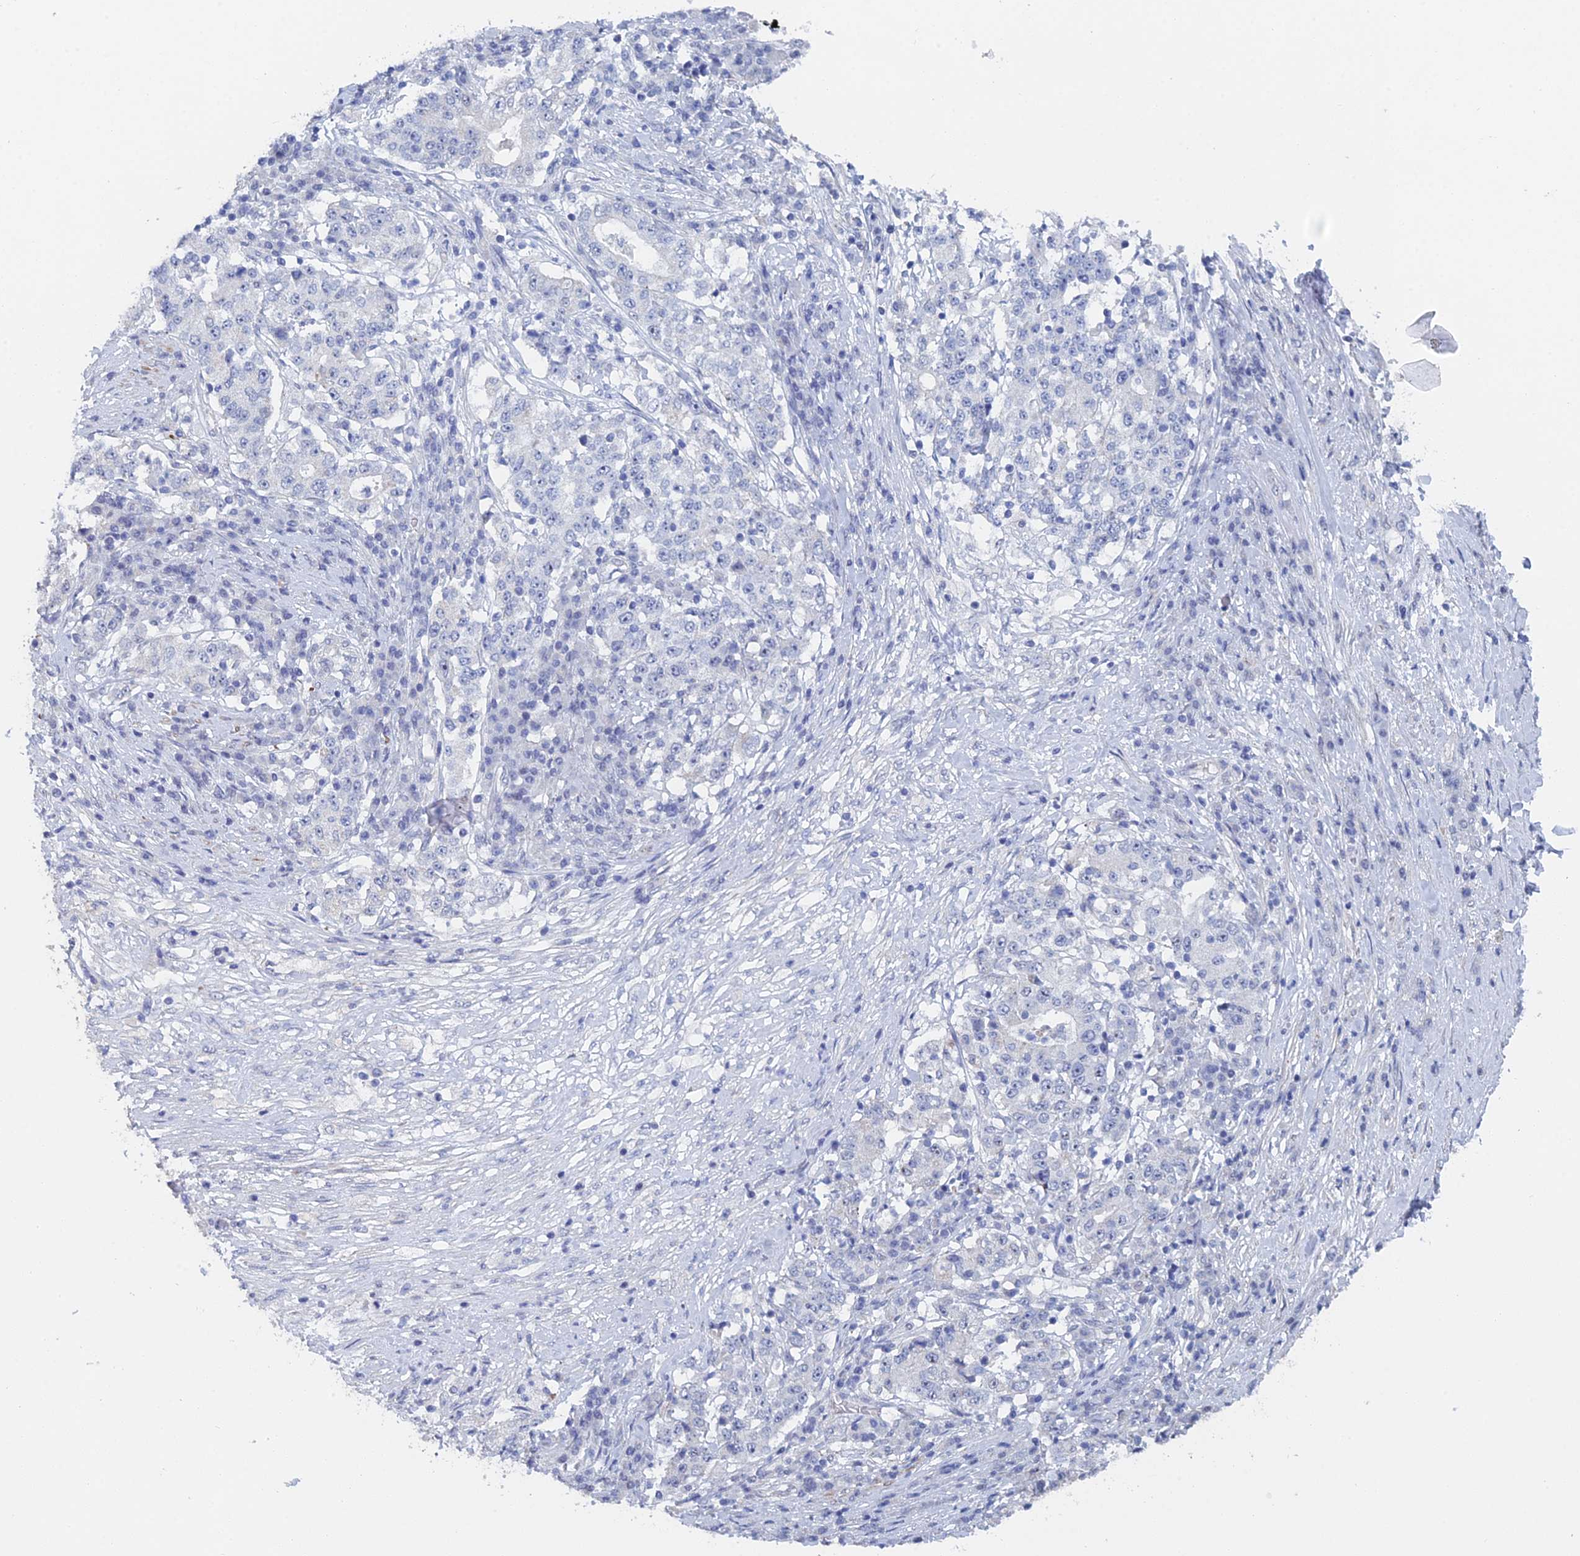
{"staining": {"intensity": "negative", "quantity": "none", "location": "none"}, "tissue": "stomach cancer", "cell_type": "Tumor cells", "image_type": "cancer", "snomed": [{"axis": "morphology", "description": "Adenocarcinoma, NOS"}, {"axis": "topography", "description": "Stomach"}], "caption": "This is a image of immunohistochemistry (IHC) staining of adenocarcinoma (stomach), which shows no expression in tumor cells.", "gene": "GMNC", "patient": {"sex": "male", "age": 59}}